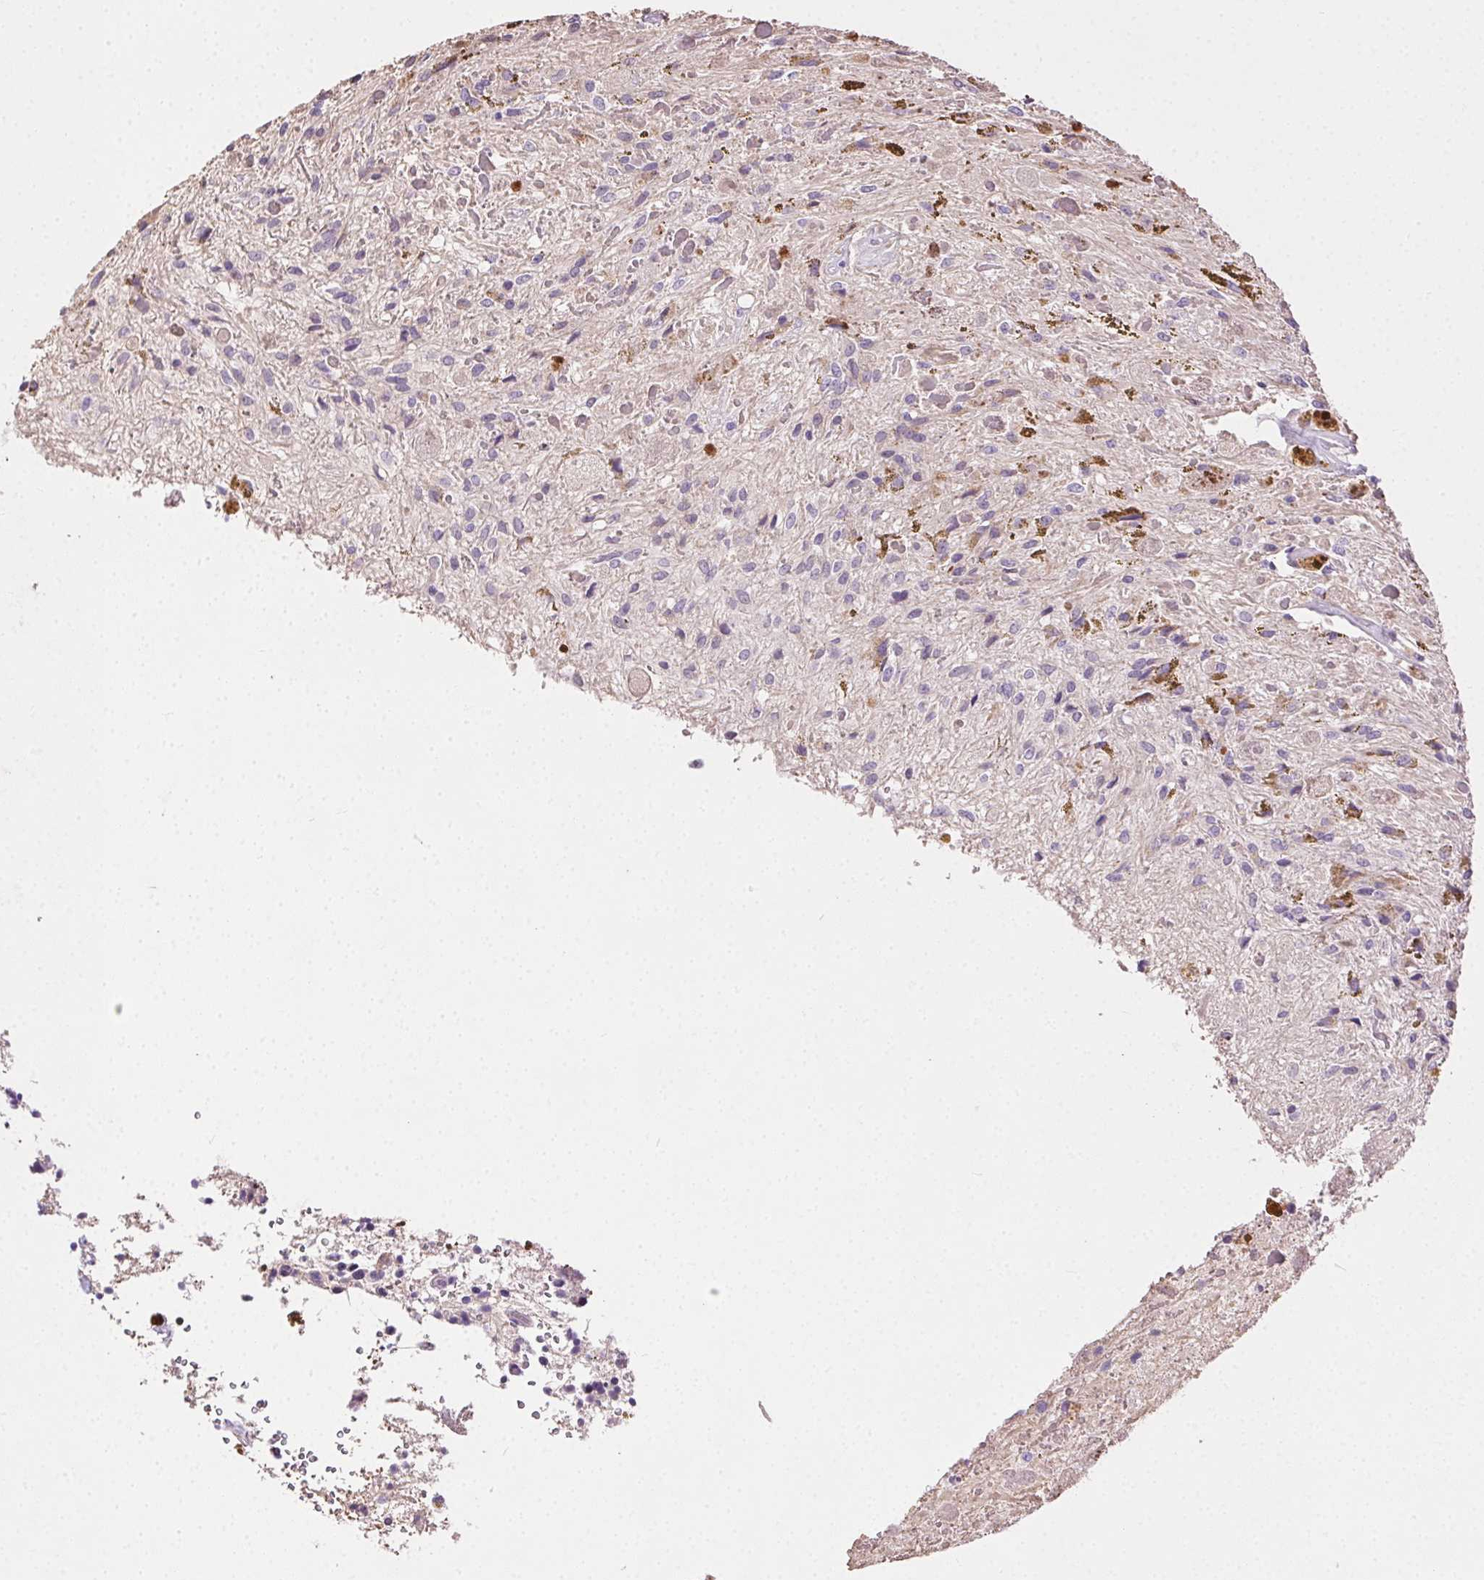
{"staining": {"intensity": "negative", "quantity": "none", "location": "none"}, "tissue": "glioma", "cell_type": "Tumor cells", "image_type": "cancer", "snomed": [{"axis": "morphology", "description": "Glioma, malignant, Low grade"}, {"axis": "topography", "description": "Cerebellum"}], "caption": "Malignant glioma (low-grade) stained for a protein using immunohistochemistry (IHC) displays no staining tumor cells.", "gene": "SYCE2", "patient": {"sex": "female", "age": 14}}